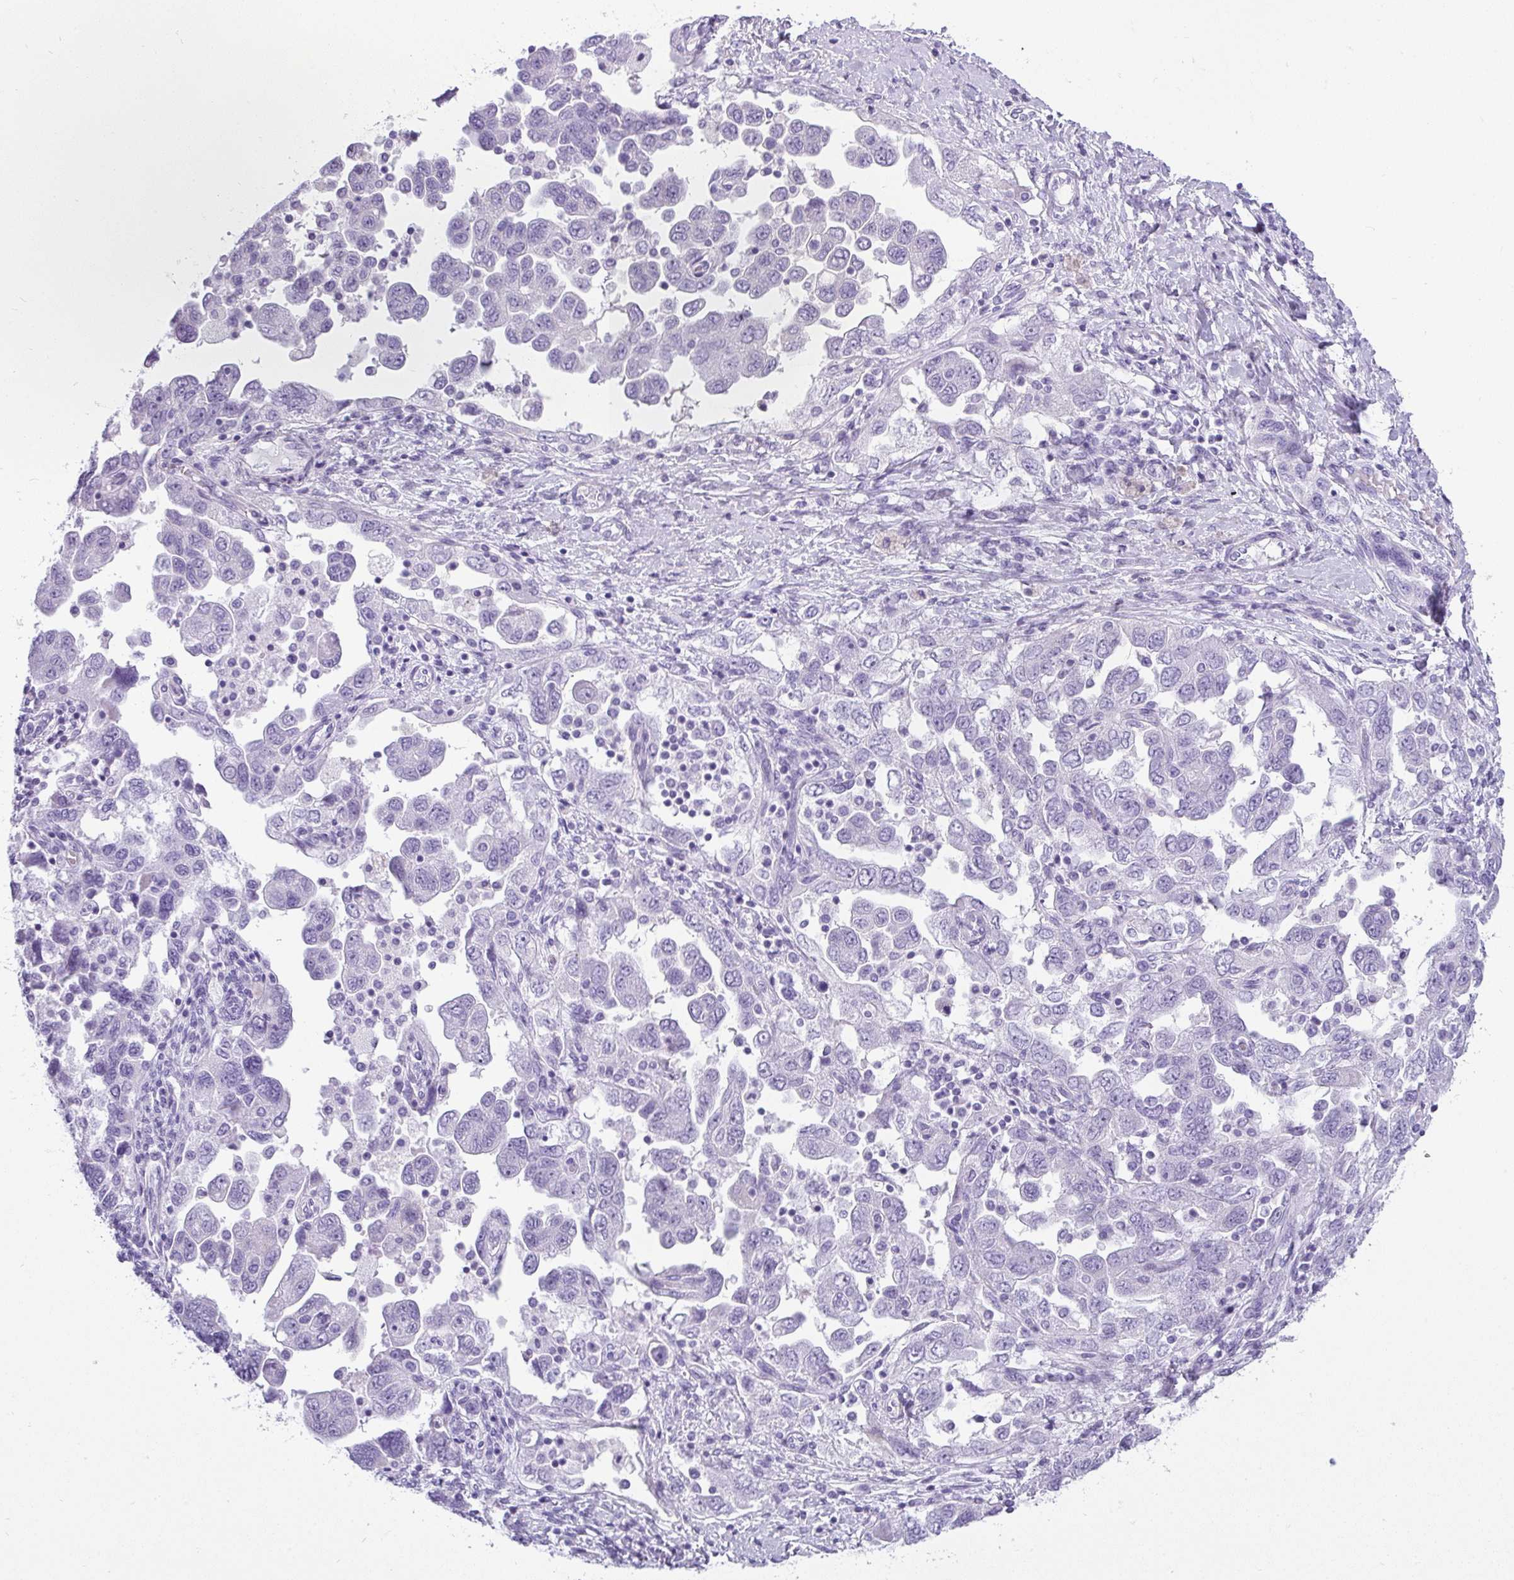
{"staining": {"intensity": "negative", "quantity": "none", "location": "none"}, "tissue": "ovarian cancer", "cell_type": "Tumor cells", "image_type": "cancer", "snomed": [{"axis": "morphology", "description": "Carcinoma, NOS"}, {"axis": "morphology", "description": "Cystadenocarcinoma, serous, NOS"}, {"axis": "topography", "description": "Ovary"}], "caption": "Immunohistochemical staining of human serous cystadenocarcinoma (ovarian) displays no significant positivity in tumor cells.", "gene": "VCY1B", "patient": {"sex": "female", "age": 69}}